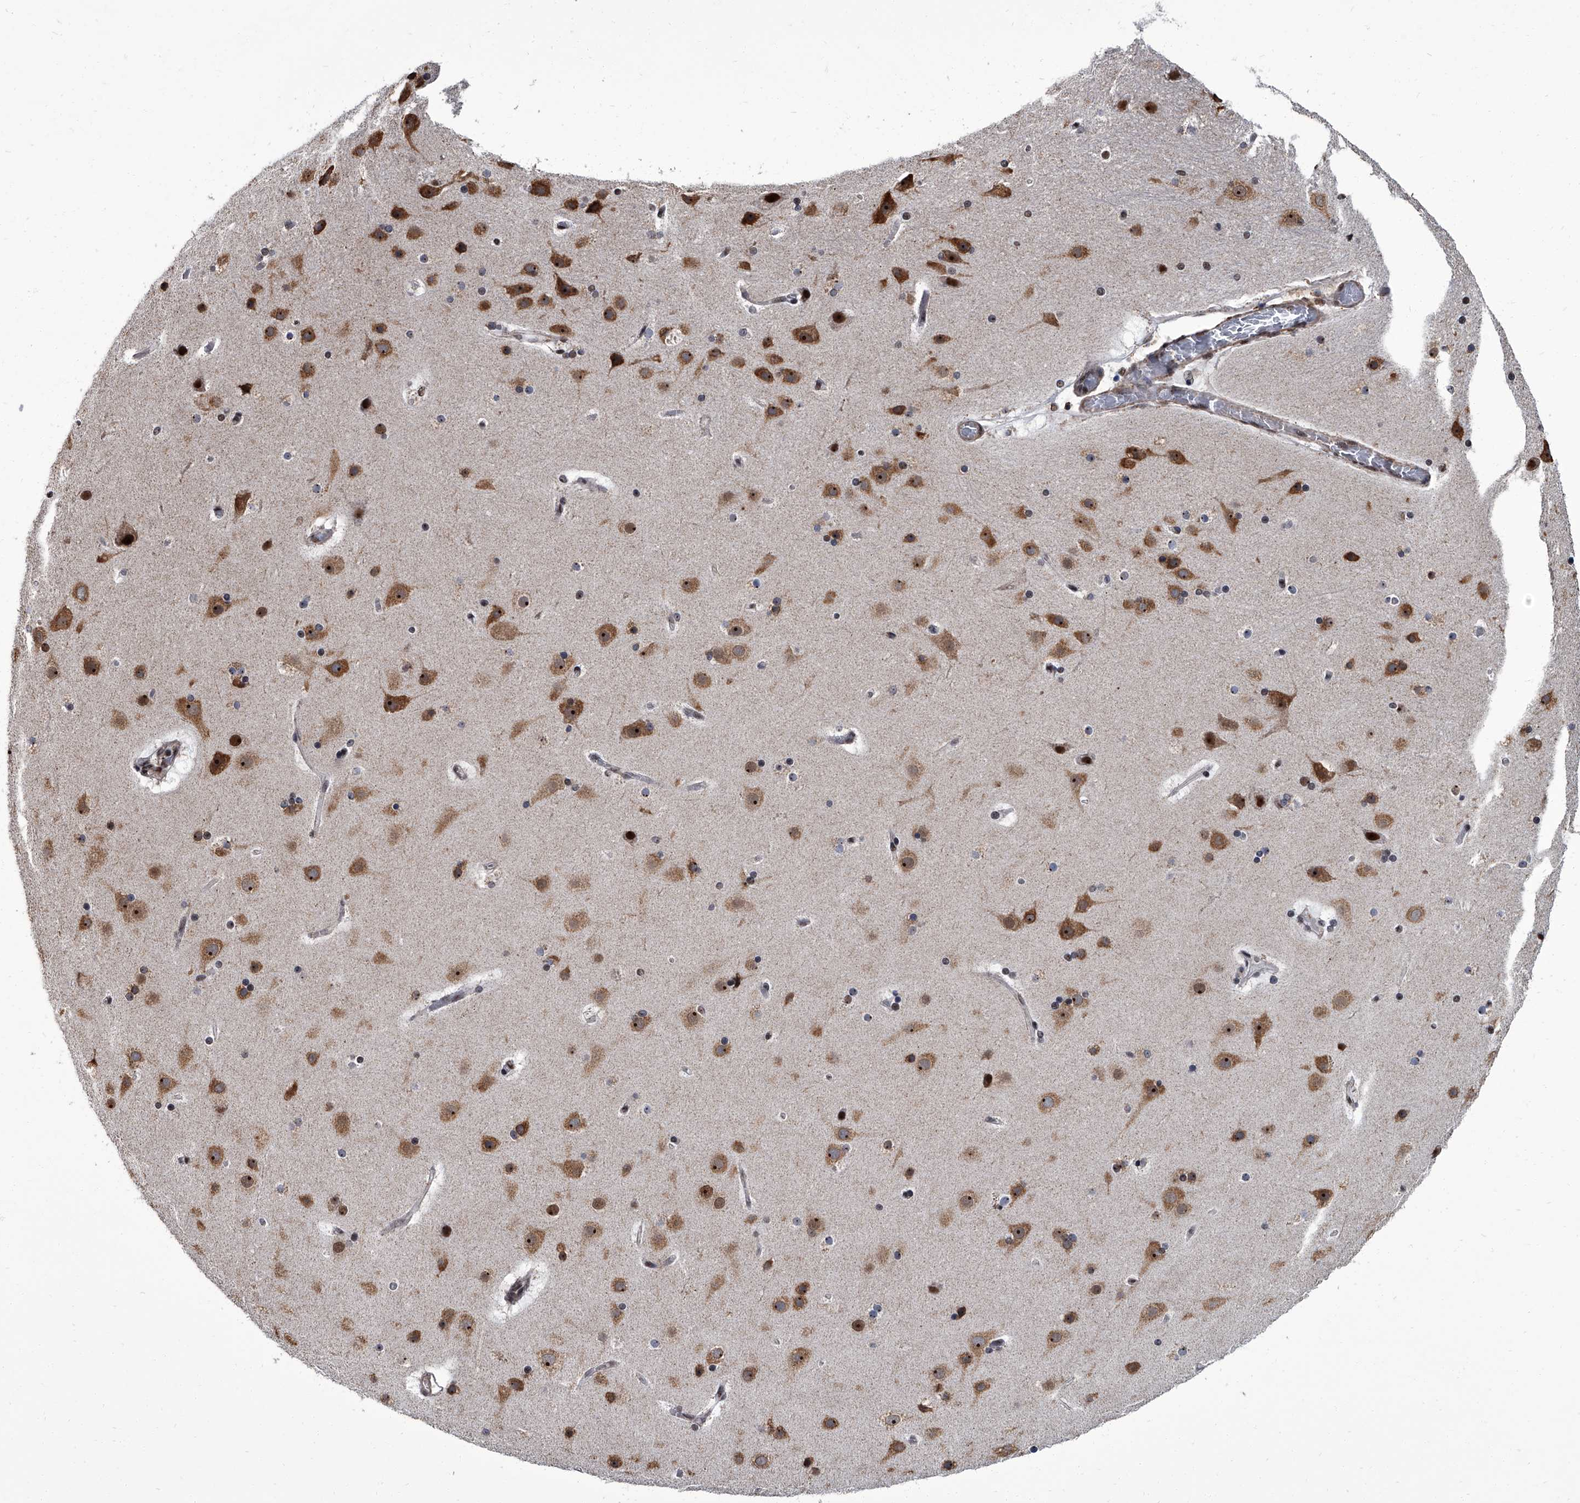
{"staining": {"intensity": "moderate", "quantity": "<25%", "location": "cytoplasmic/membranous,nuclear"}, "tissue": "cerebral cortex", "cell_type": "Endothelial cells", "image_type": "normal", "snomed": [{"axis": "morphology", "description": "Normal tissue, NOS"}, {"axis": "topography", "description": "Cerebral cortex"}], "caption": "Unremarkable cerebral cortex exhibits moderate cytoplasmic/membranous,nuclear positivity in about <25% of endothelial cells (DAB IHC, brown staining for protein, blue staining for nuclei)..", "gene": "ZNF518B", "patient": {"sex": "male", "age": 57}}